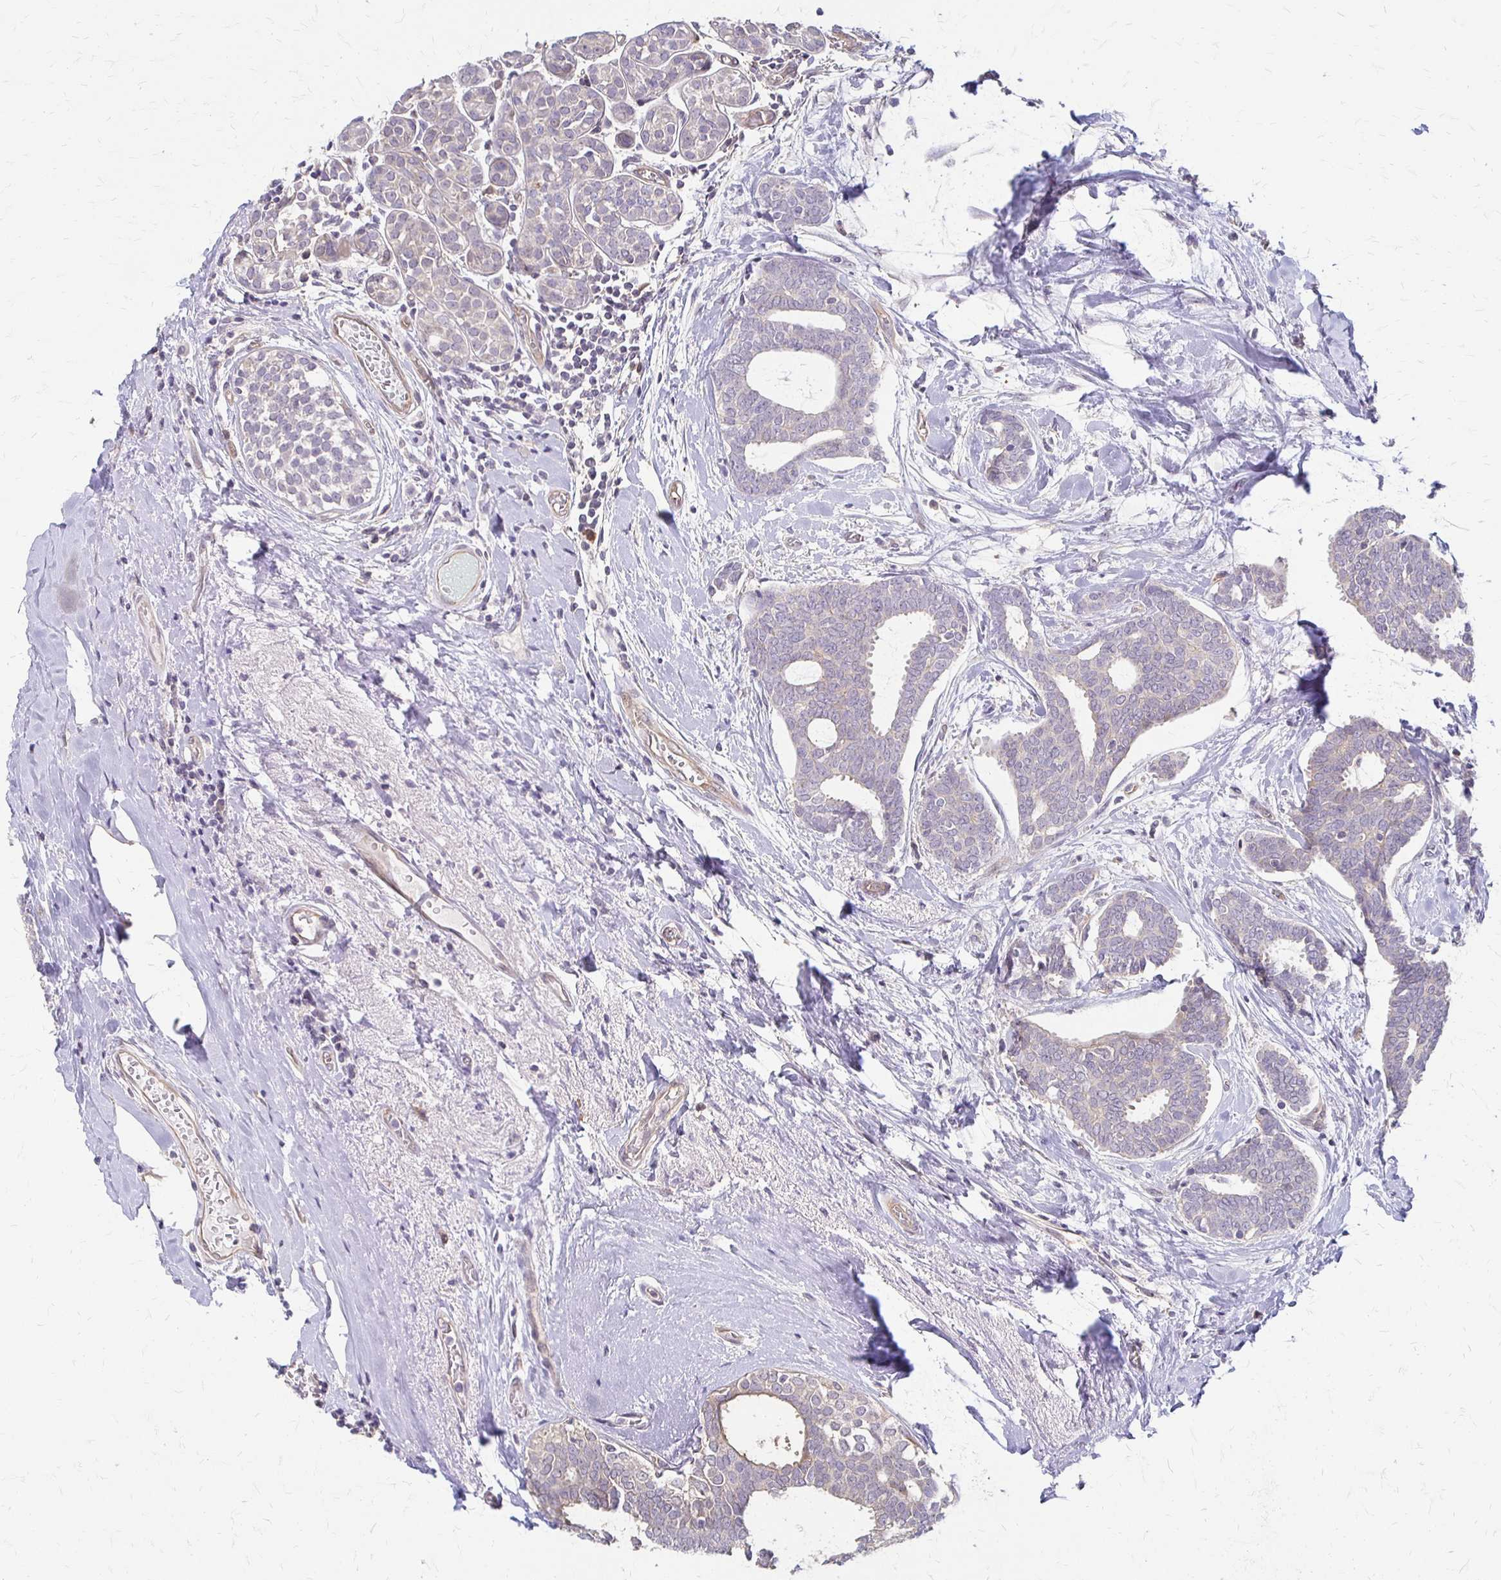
{"staining": {"intensity": "negative", "quantity": "none", "location": "none"}, "tissue": "breast cancer", "cell_type": "Tumor cells", "image_type": "cancer", "snomed": [{"axis": "morphology", "description": "Intraductal carcinoma, in situ"}, {"axis": "morphology", "description": "Duct carcinoma"}, {"axis": "morphology", "description": "Lobular carcinoma, in situ"}, {"axis": "topography", "description": "Breast"}], "caption": "High magnification brightfield microscopy of breast cancer stained with DAB (brown) and counterstained with hematoxylin (blue): tumor cells show no significant positivity.", "gene": "CFL2", "patient": {"sex": "female", "age": 44}}